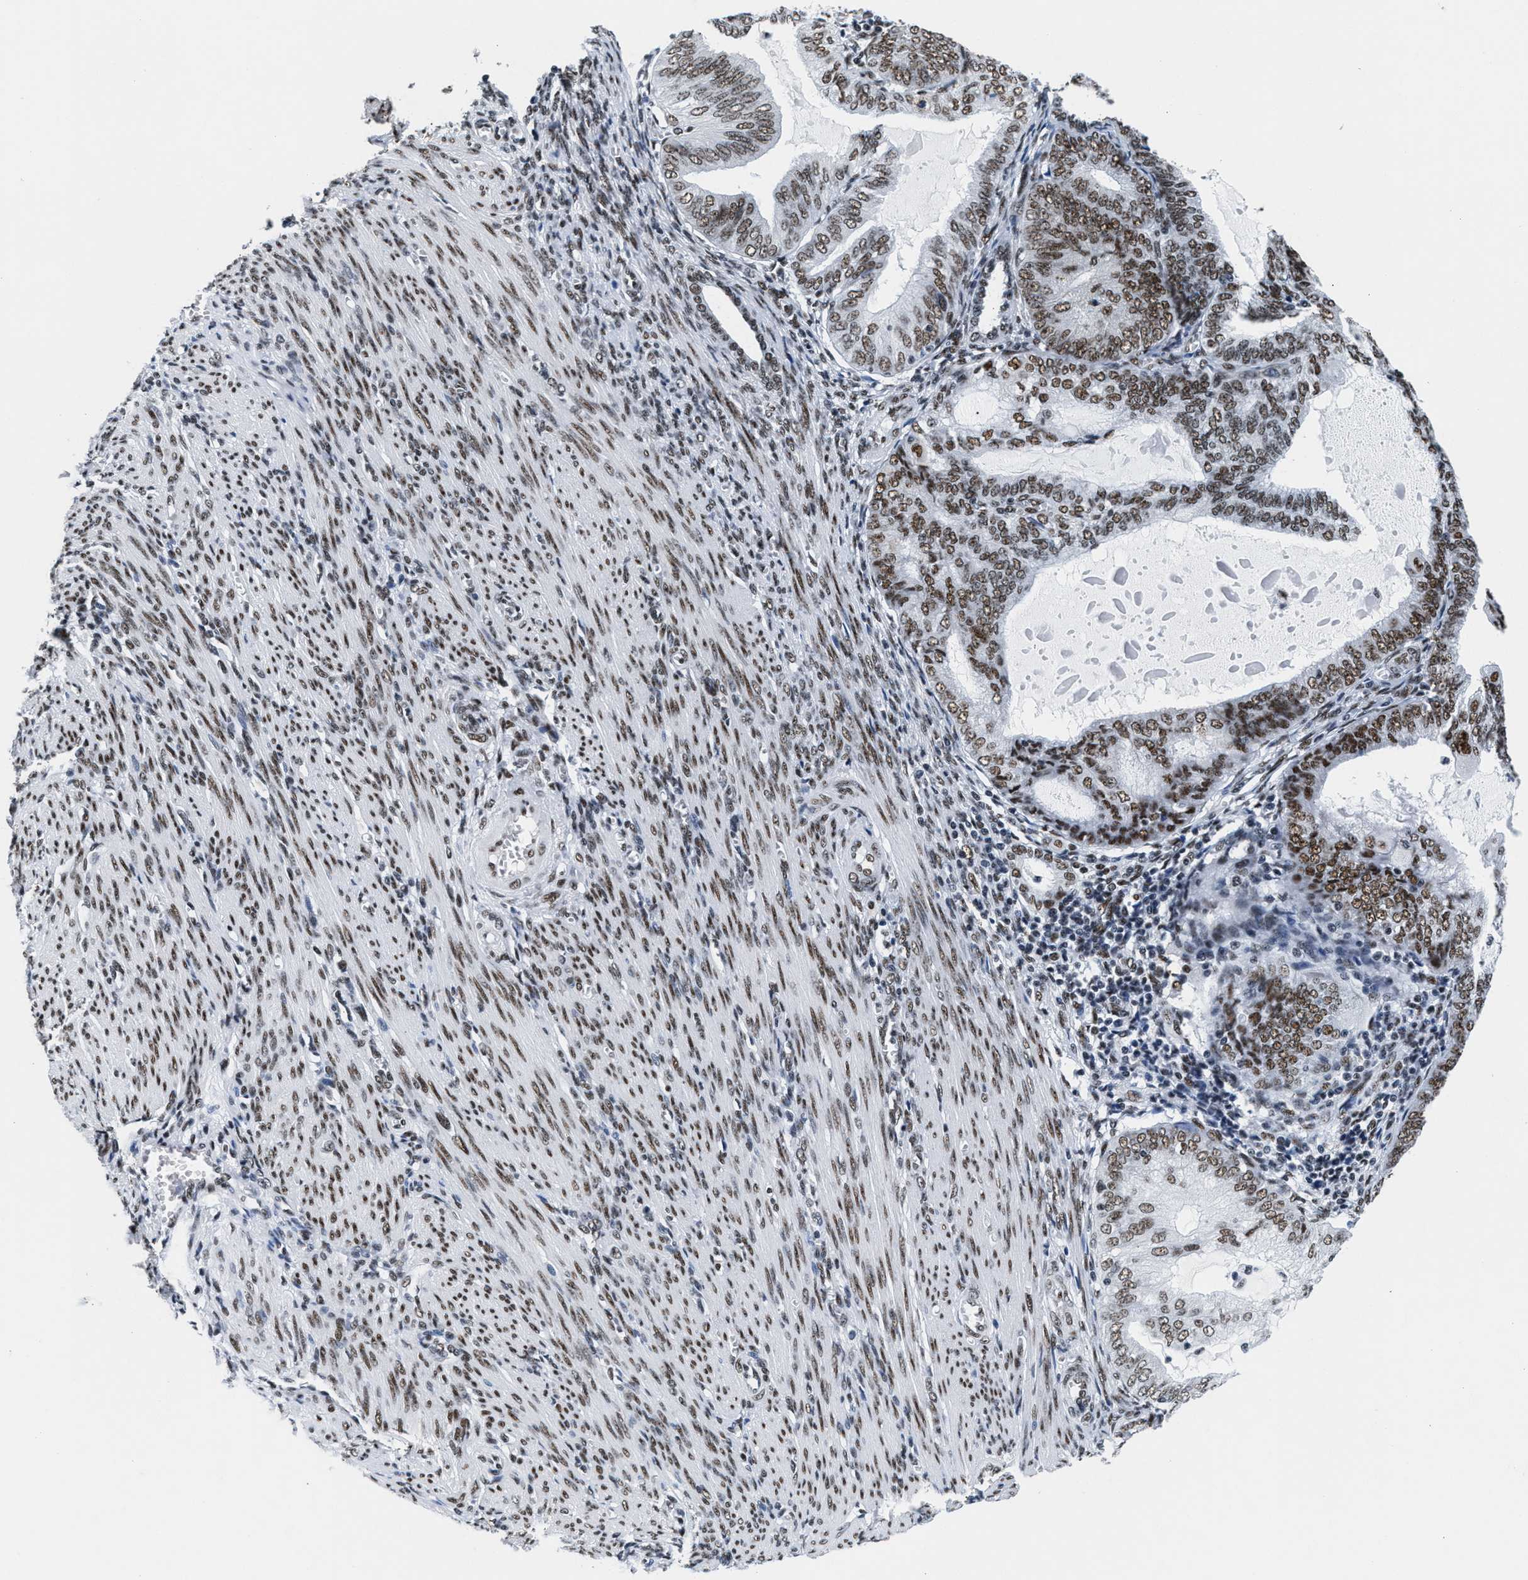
{"staining": {"intensity": "strong", "quantity": ">75%", "location": "nuclear"}, "tissue": "endometrial cancer", "cell_type": "Tumor cells", "image_type": "cancer", "snomed": [{"axis": "morphology", "description": "Adenocarcinoma, NOS"}, {"axis": "topography", "description": "Endometrium"}], "caption": "High-power microscopy captured an immunohistochemistry image of endometrial adenocarcinoma, revealing strong nuclear expression in approximately >75% of tumor cells. The staining was performed using DAB (3,3'-diaminobenzidine) to visualize the protein expression in brown, while the nuclei were stained in blue with hematoxylin (Magnification: 20x).", "gene": "RAD50", "patient": {"sex": "female", "age": 81}}